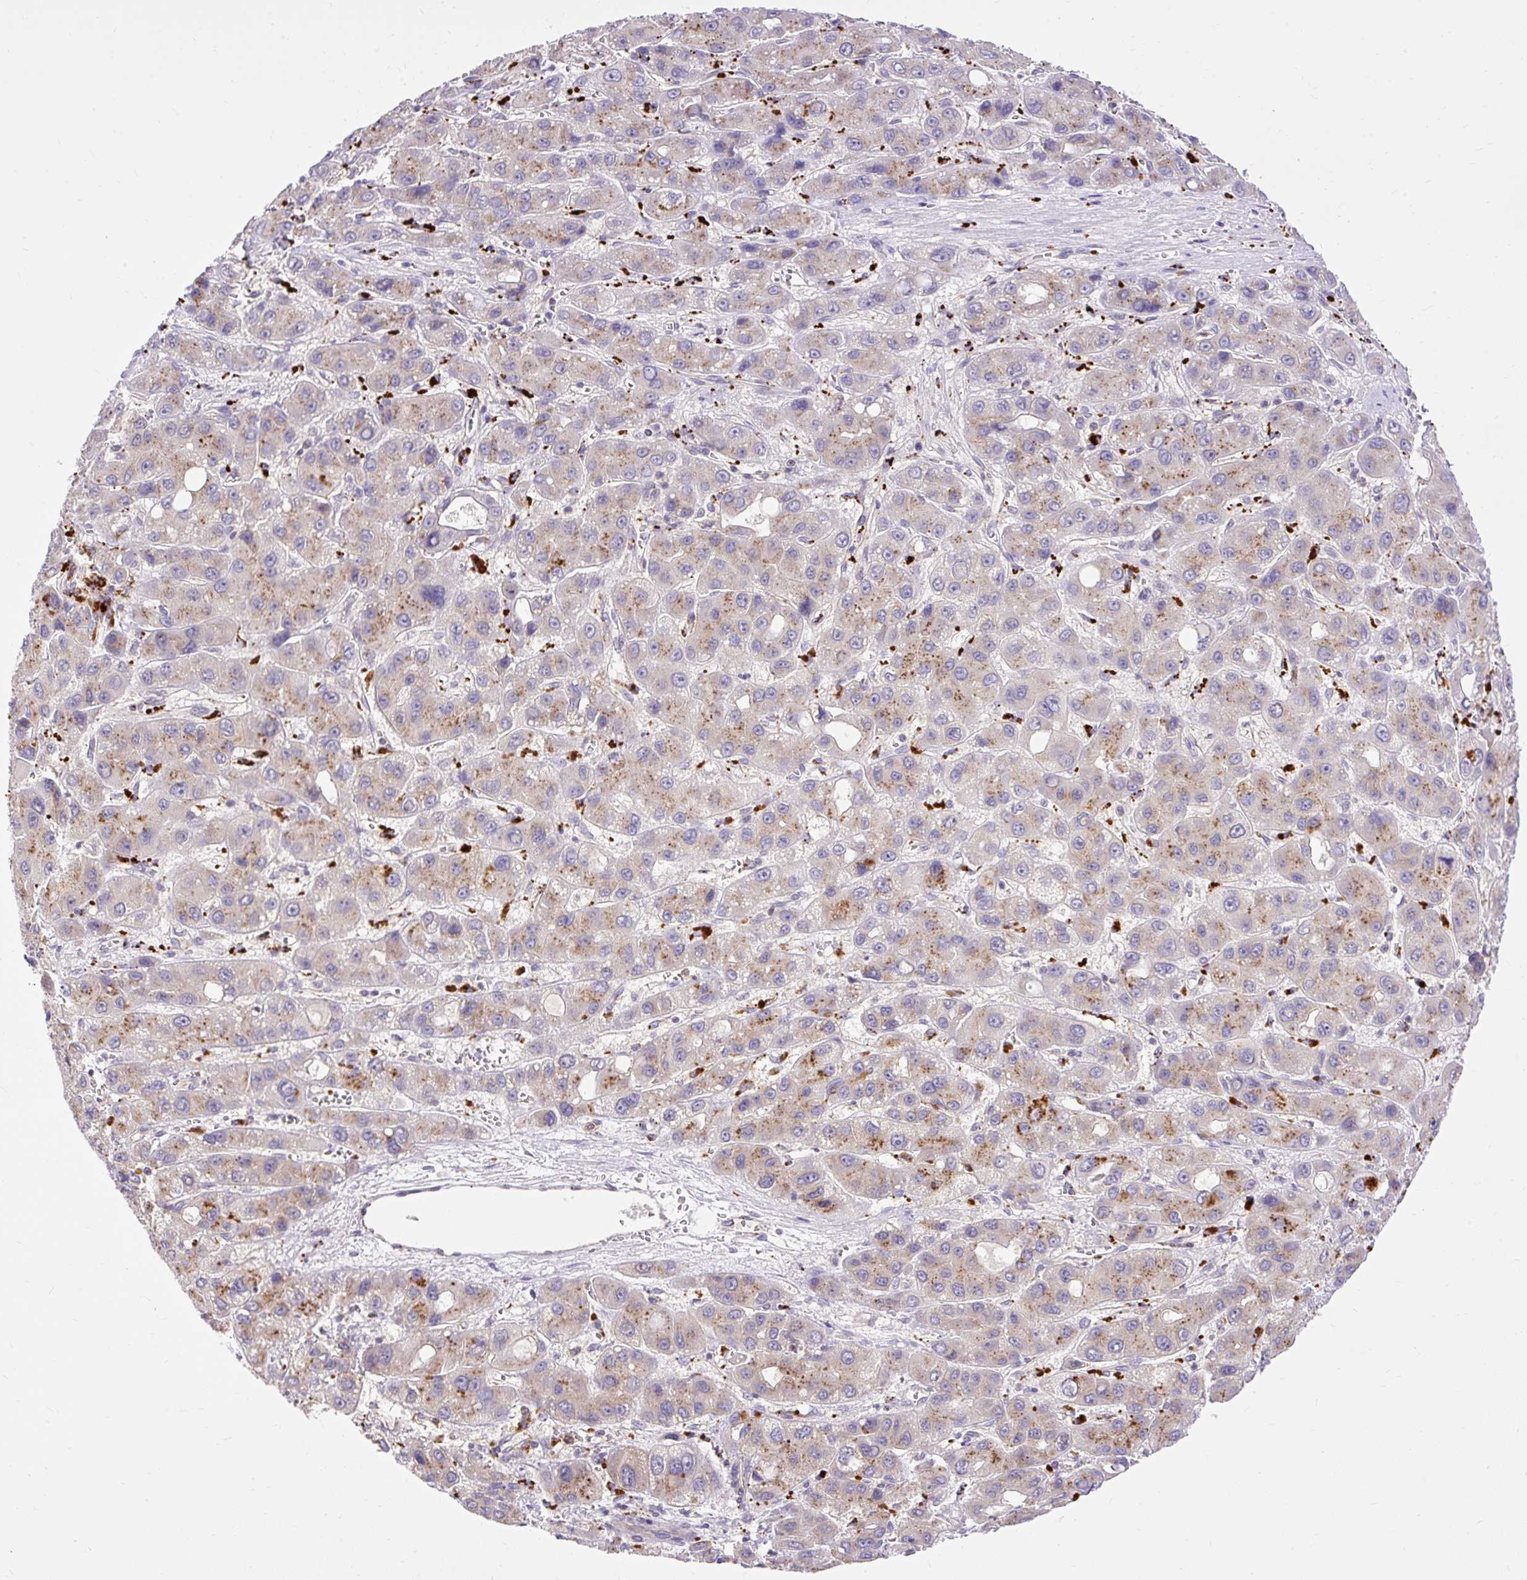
{"staining": {"intensity": "moderate", "quantity": "25%-75%", "location": "cytoplasmic/membranous"}, "tissue": "liver cancer", "cell_type": "Tumor cells", "image_type": "cancer", "snomed": [{"axis": "morphology", "description": "Carcinoma, Hepatocellular, NOS"}, {"axis": "topography", "description": "Liver"}], "caption": "Immunohistochemical staining of human hepatocellular carcinoma (liver) displays medium levels of moderate cytoplasmic/membranous protein expression in about 25%-75% of tumor cells.", "gene": "HEXB", "patient": {"sex": "male", "age": 55}}